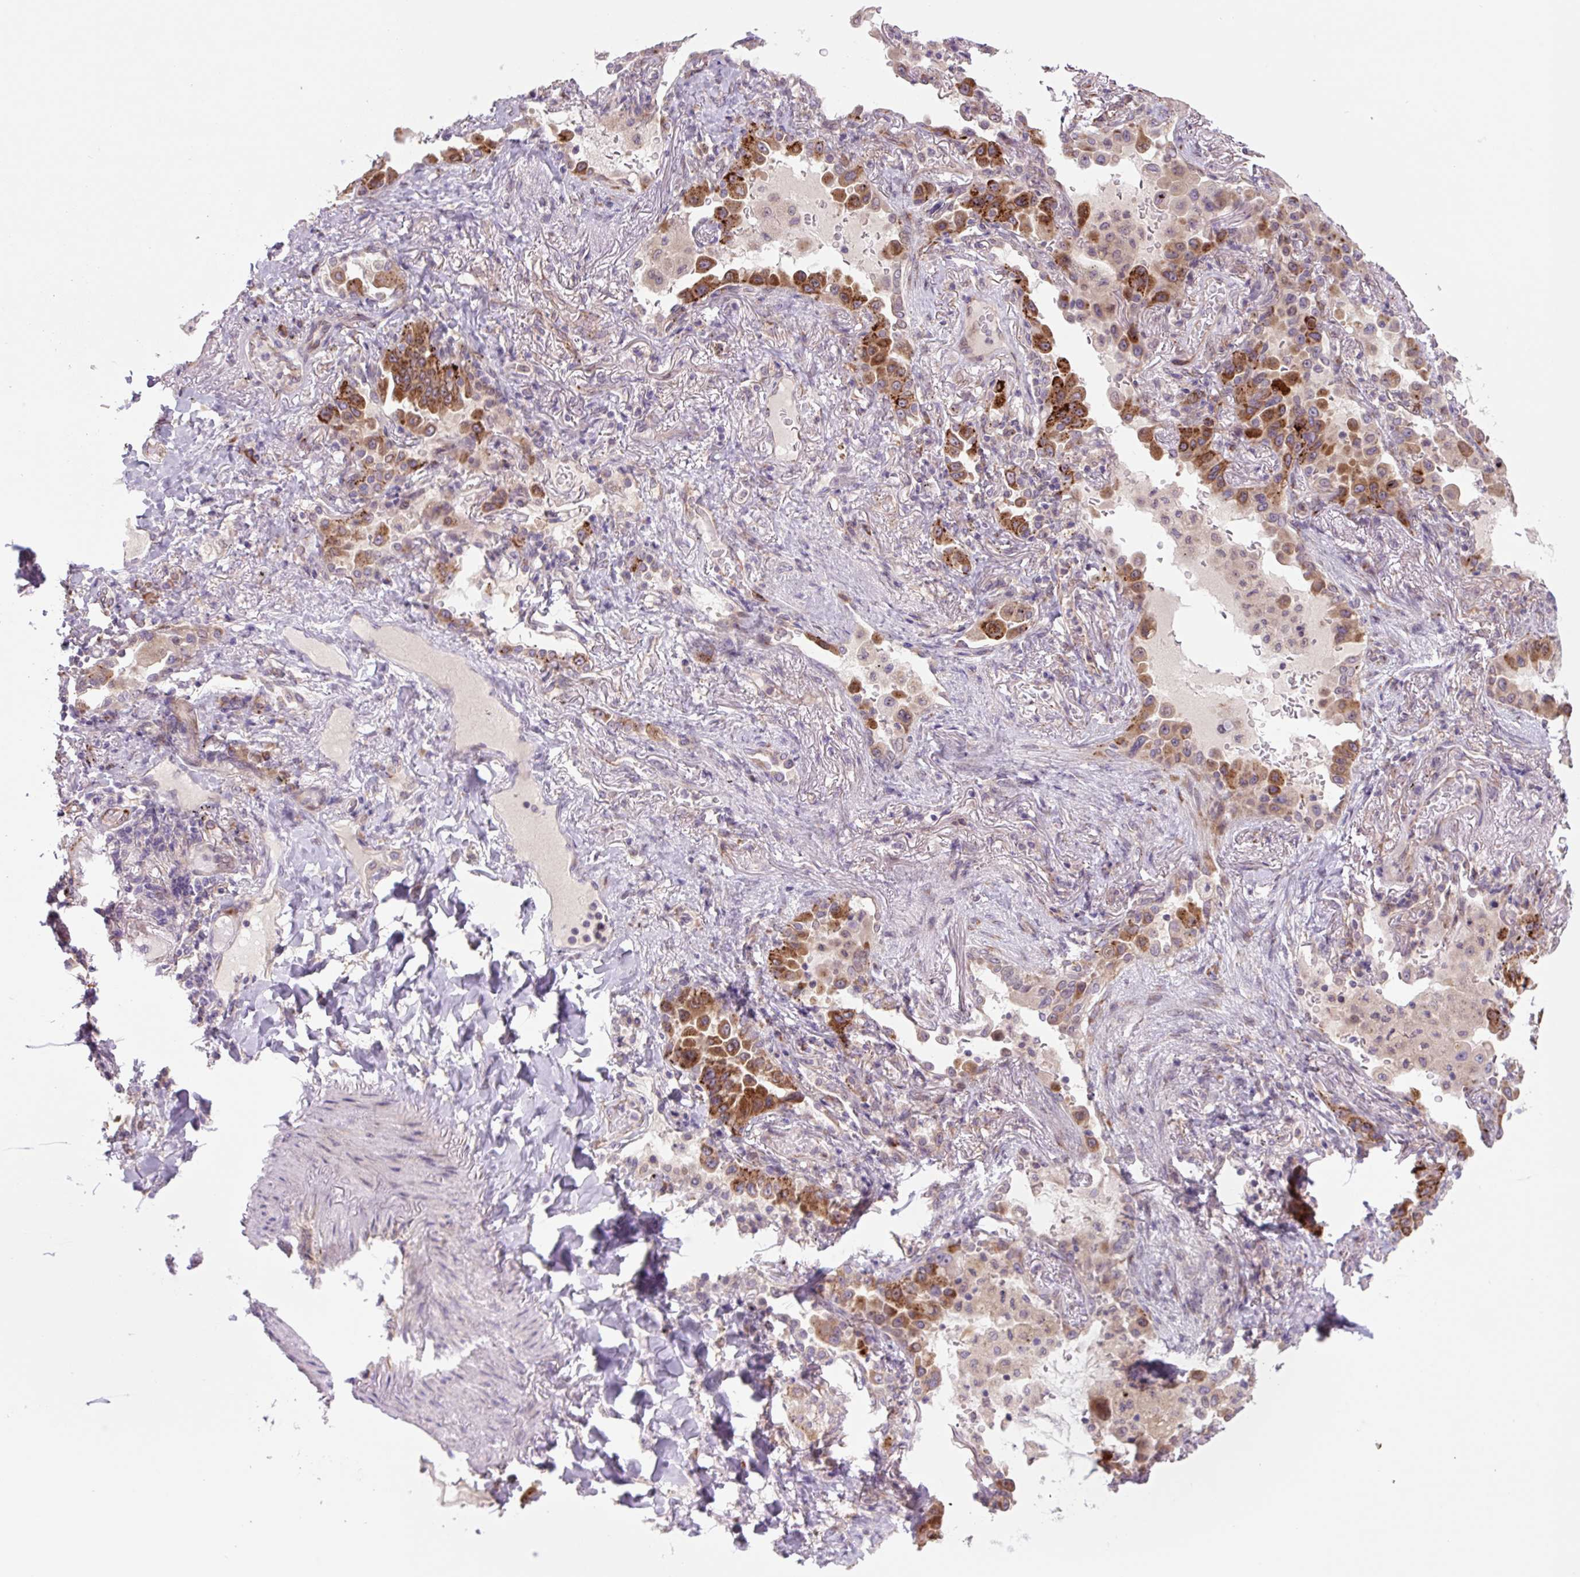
{"staining": {"intensity": "strong", "quantity": "25%-75%", "location": "cytoplasmic/membranous"}, "tissue": "lung cancer", "cell_type": "Tumor cells", "image_type": "cancer", "snomed": [{"axis": "morphology", "description": "Squamous cell carcinoma, NOS"}, {"axis": "topography", "description": "Lung"}], "caption": "Lung squamous cell carcinoma was stained to show a protein in brown. There is high levels of strong cytoplasmic/membranous staining in approximately 25%-75% of tumor cells.", "gene": "PLA2G4A", "patient": {"sex": "male", "age": 74}}